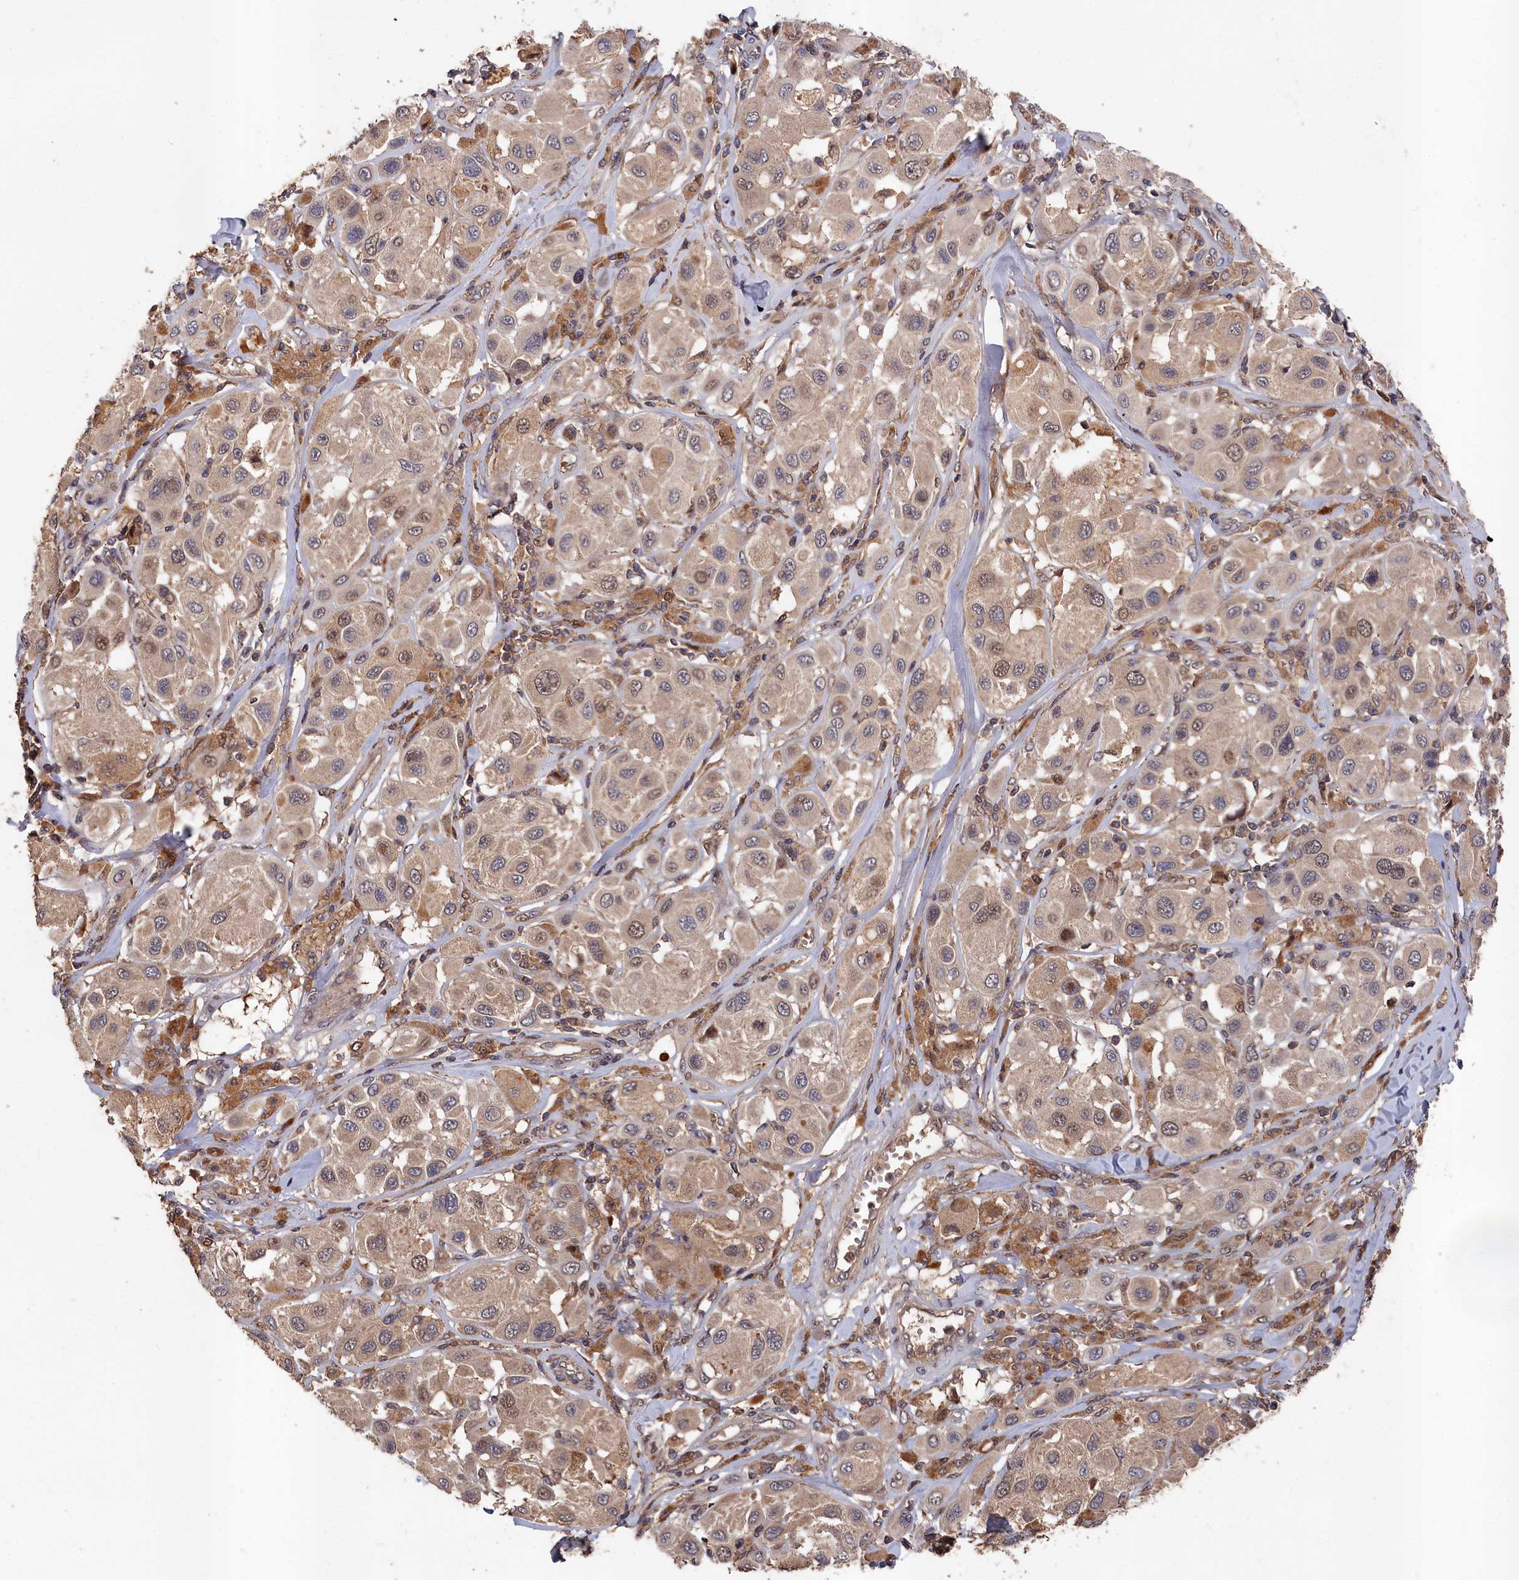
{"staining": {"intensity": "moderate", "quantity": "<25%", "location": "cytoplasmic/membranous,nuclear"}, "tissue": "melanoma", "cell_type": "Tumor cells", "image_type": "cancer", "snomed": [{"axis": "morphology", "description": "Malignant melanoma, Metastatic site"}, {"axis": "topography", "description": "Skin"}], "caption": "This is a micrograph of IHC staining of malignant melanoma (metastatic site), which shows moderate expression in the cytoplasmic/membranous and nuclear of tumor cells.", "gene": "RMI2", "patient": {"sex": "male", "age": 41}}